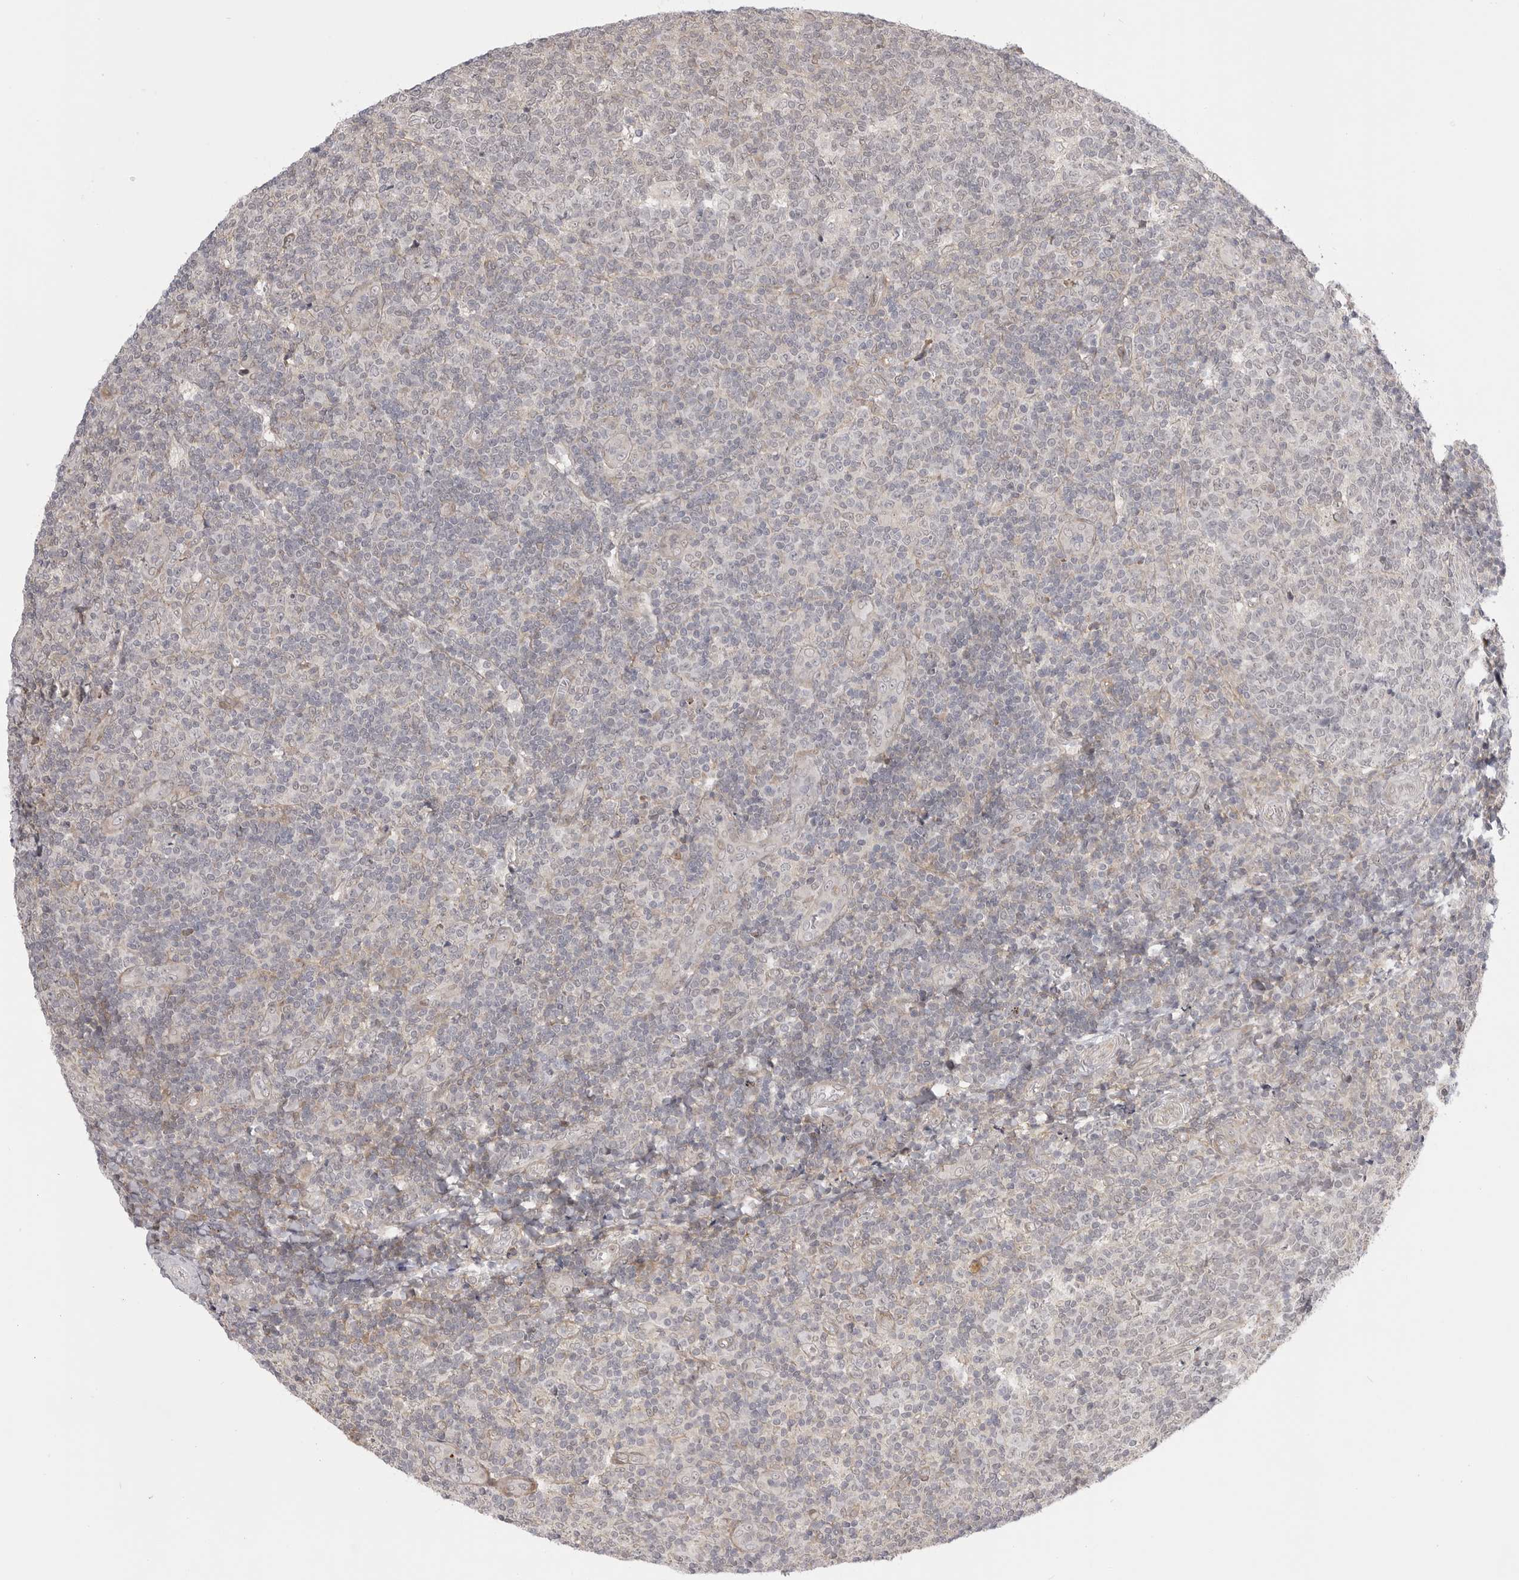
{"staining": {"intensity": "negative", "quantity": "none", "location": "none"}, "tissue": "tonsil", "cell_type": "Germinal center cells", "image_type": "normal", "snomed": [{"axis": "morphology", "description": "Normal tissue, NOS"}, {"axis": "topography", "description": "Tonsil"}], "caption": "A high-resolution micrograph shows IHC staining of benign tonsil, which reveals no significant positivity in germinal center cells.", "gene": "GGT6", "patient": {"sex": "female", "age": 19}}